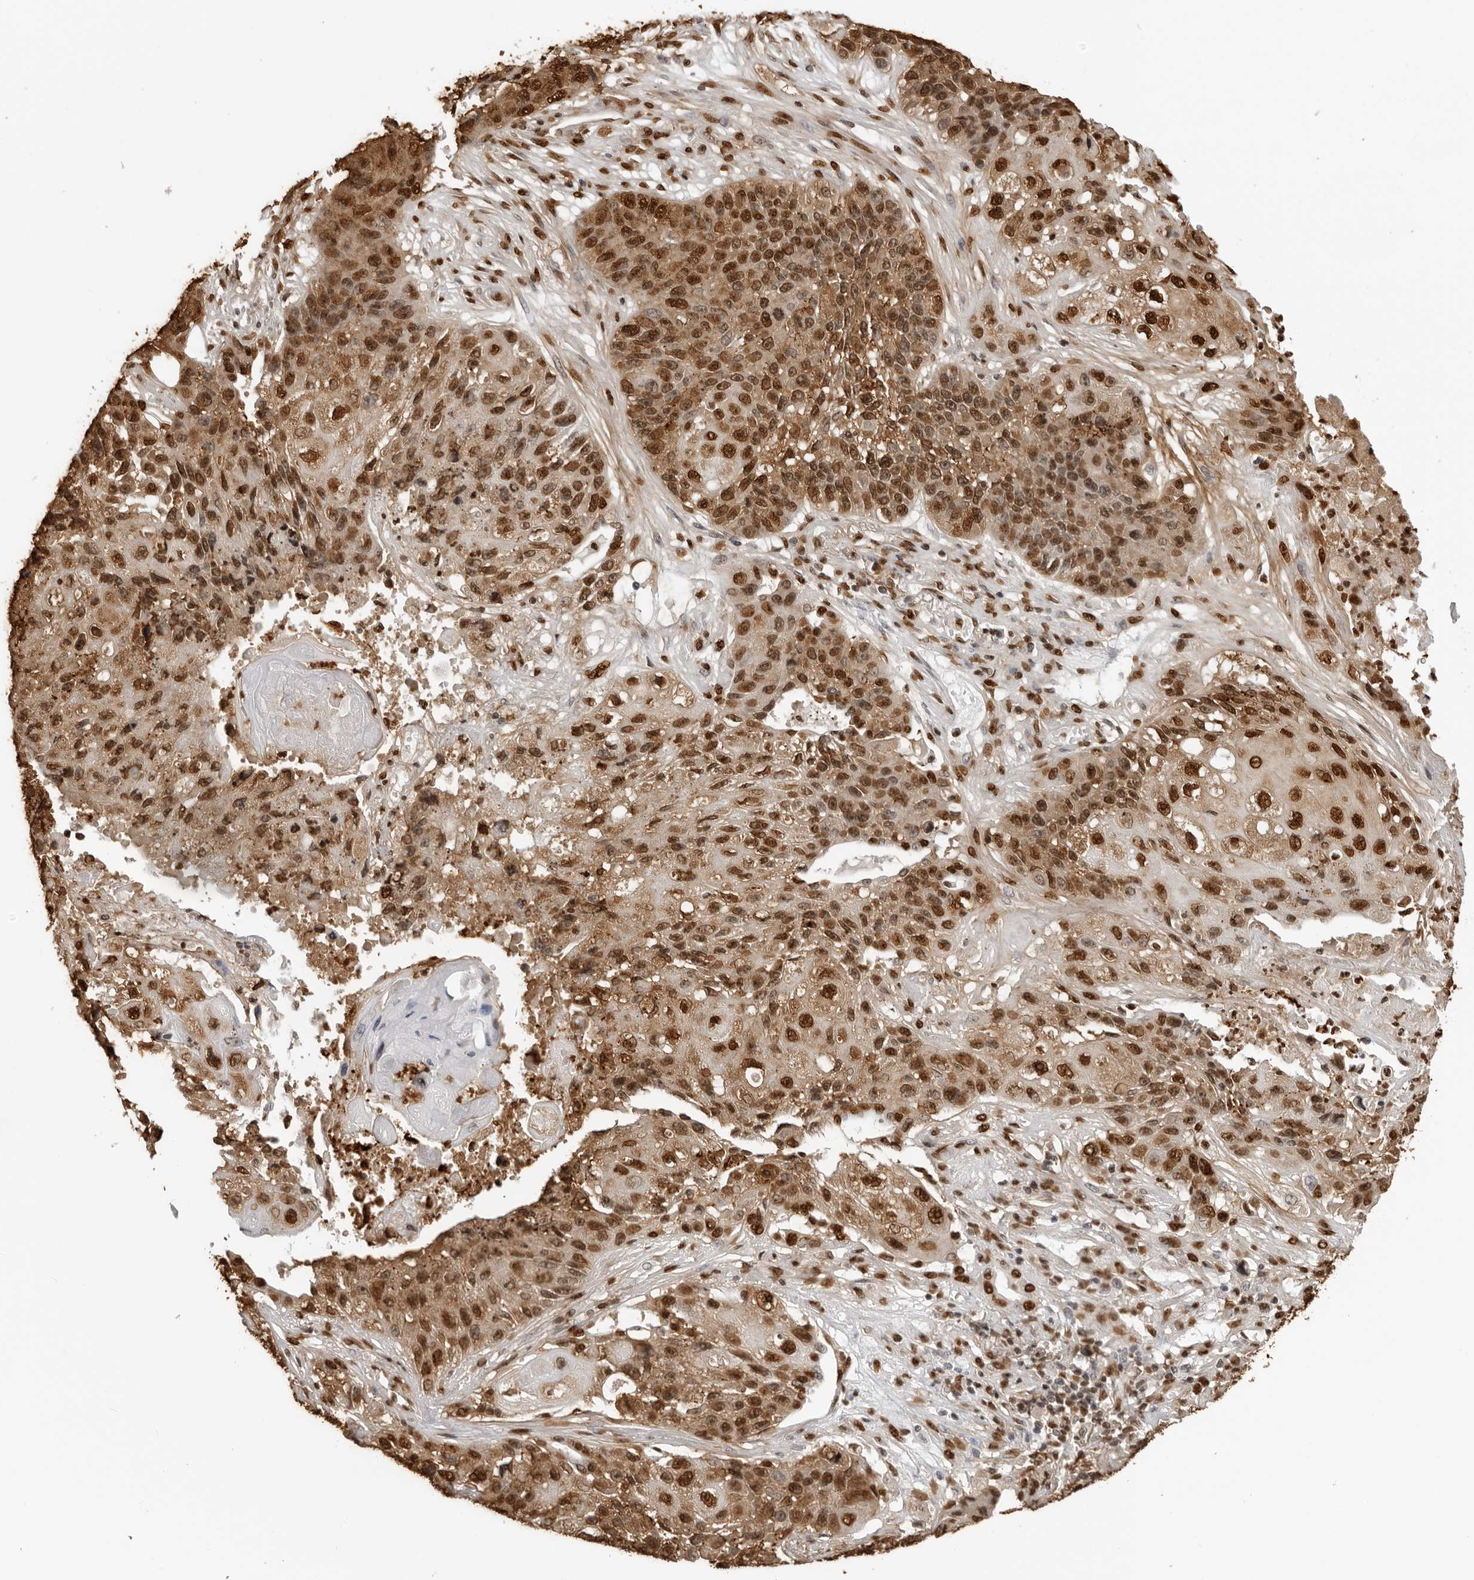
{"staining": {"intensity": "moderate", "quantity": ">75%", "location": "cytoplasmic/membranous,nuclear"}, "tissue": "lung cancer", "cell_type": "Tumor cells", "image_type": "cancer", "snomed": [{"axis": "morphology", "description": "Squamous cell carcinoma, NOS"}, {"axis": "topography", "description": "Lung"}], "caption": "Protein staining shows moderate cytoplasmic/membranous and nuclear staining in about >75% of tumor cells in lung squamous cell carcinoma.", "gene": "ZFP91", "patient": {"sex": "male", "age": 61}}